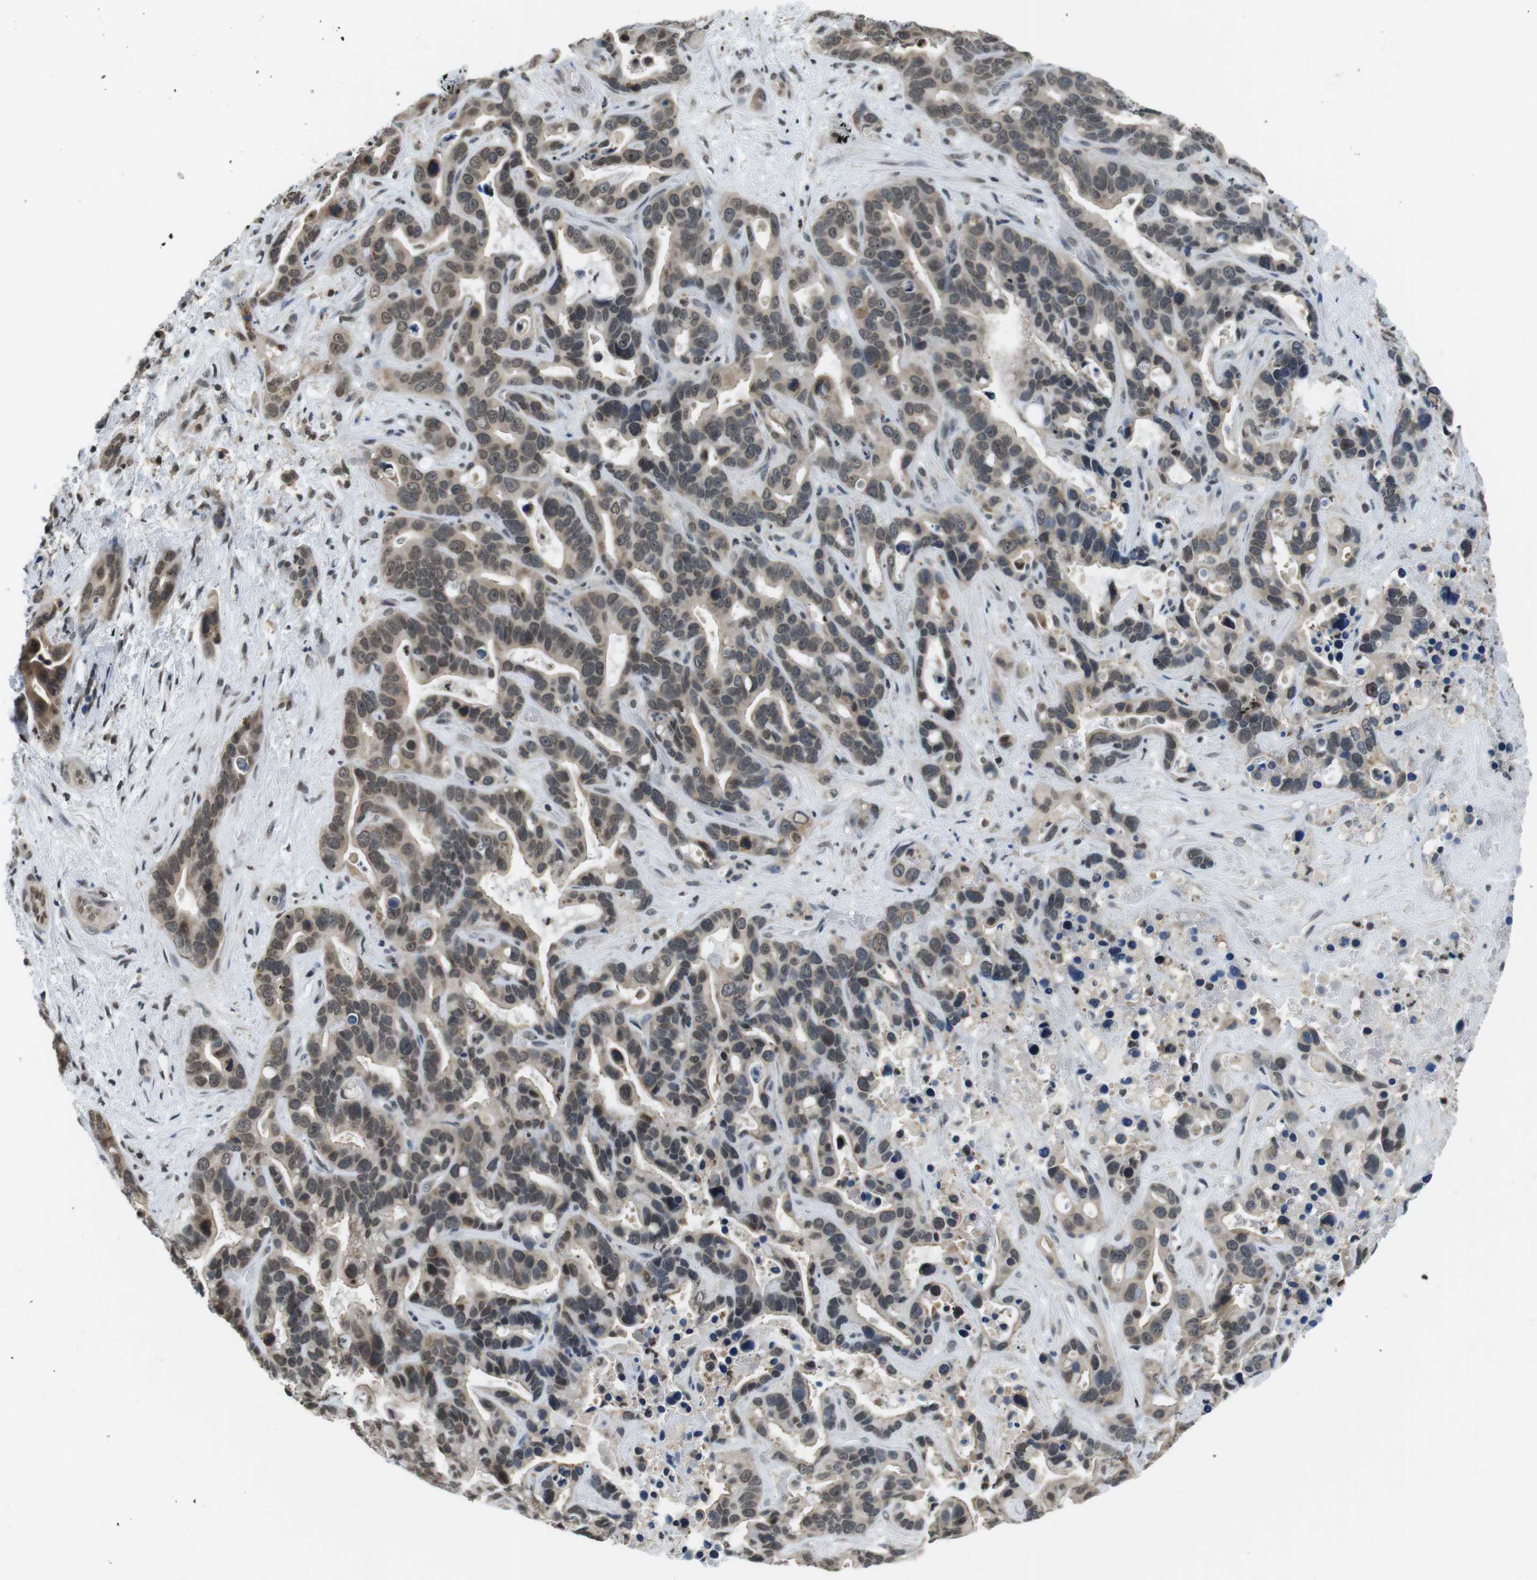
{"staining": {"intensity": "weak", "quantity": ">75%", "location": "cytoplasmic/membranous,nuclear"}, "tissue": "liver cancer", "cell_type": "Tumor cells", "image_type": "cancer", "snomed": [{"axis": "morphology", "description": "Cholangiocarcinoma"}, {"axis": "topography", "description": "Liver"}], "caption": "This photomicrograph reveals liver cholangiocarcinoma stained with immunohistochemistry (IHC) to label a protein in brown. The cytoplasmic/membranous and nuclear of tumor cells show weak positivity for the protein. Nuclei are counter-stained blue.", "gene": "NEK4", "patient": {"sex": "female", "age": 65}}